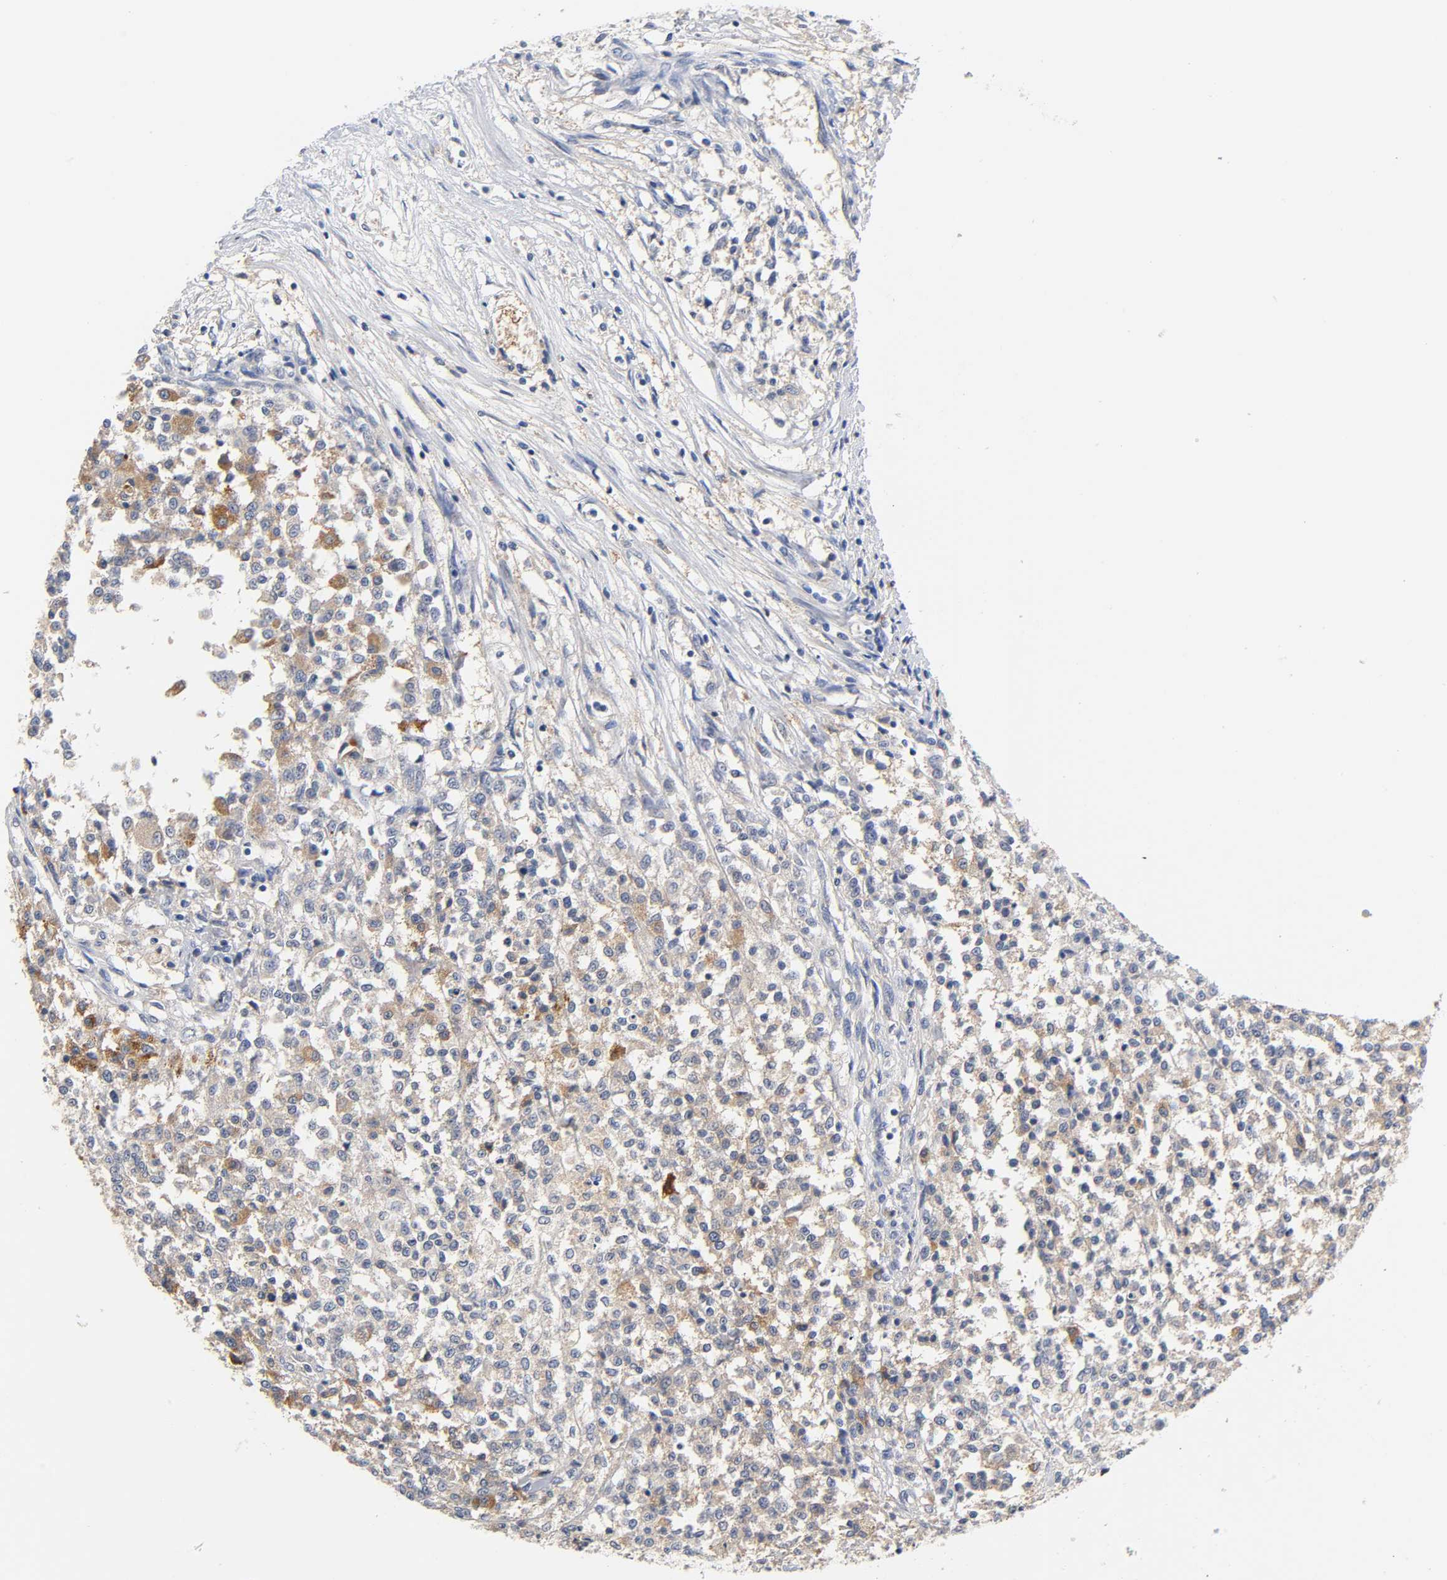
{"staining": {"intensity": "moderate", "quantity": ">75%", "location": "cytoplasmic/membranous"}, "tissue": "testis cancer", "cell_type": "Tumor cells", "image_type": "cancer", "snomed": [{"axis": "morphology", "description": "Seminoma, NOS"}, {"axis": "topography", "description": "Testis"}], "caption": "A brown stain labels moderate cytoplasmic/membranous positivity of a protein in human testis seminoma tumor cells. The protein of interest is shown in brown color, while the nuclei are stained blue.", "gene": "FYN", "patient": {"sex": "male", "age": 59}}